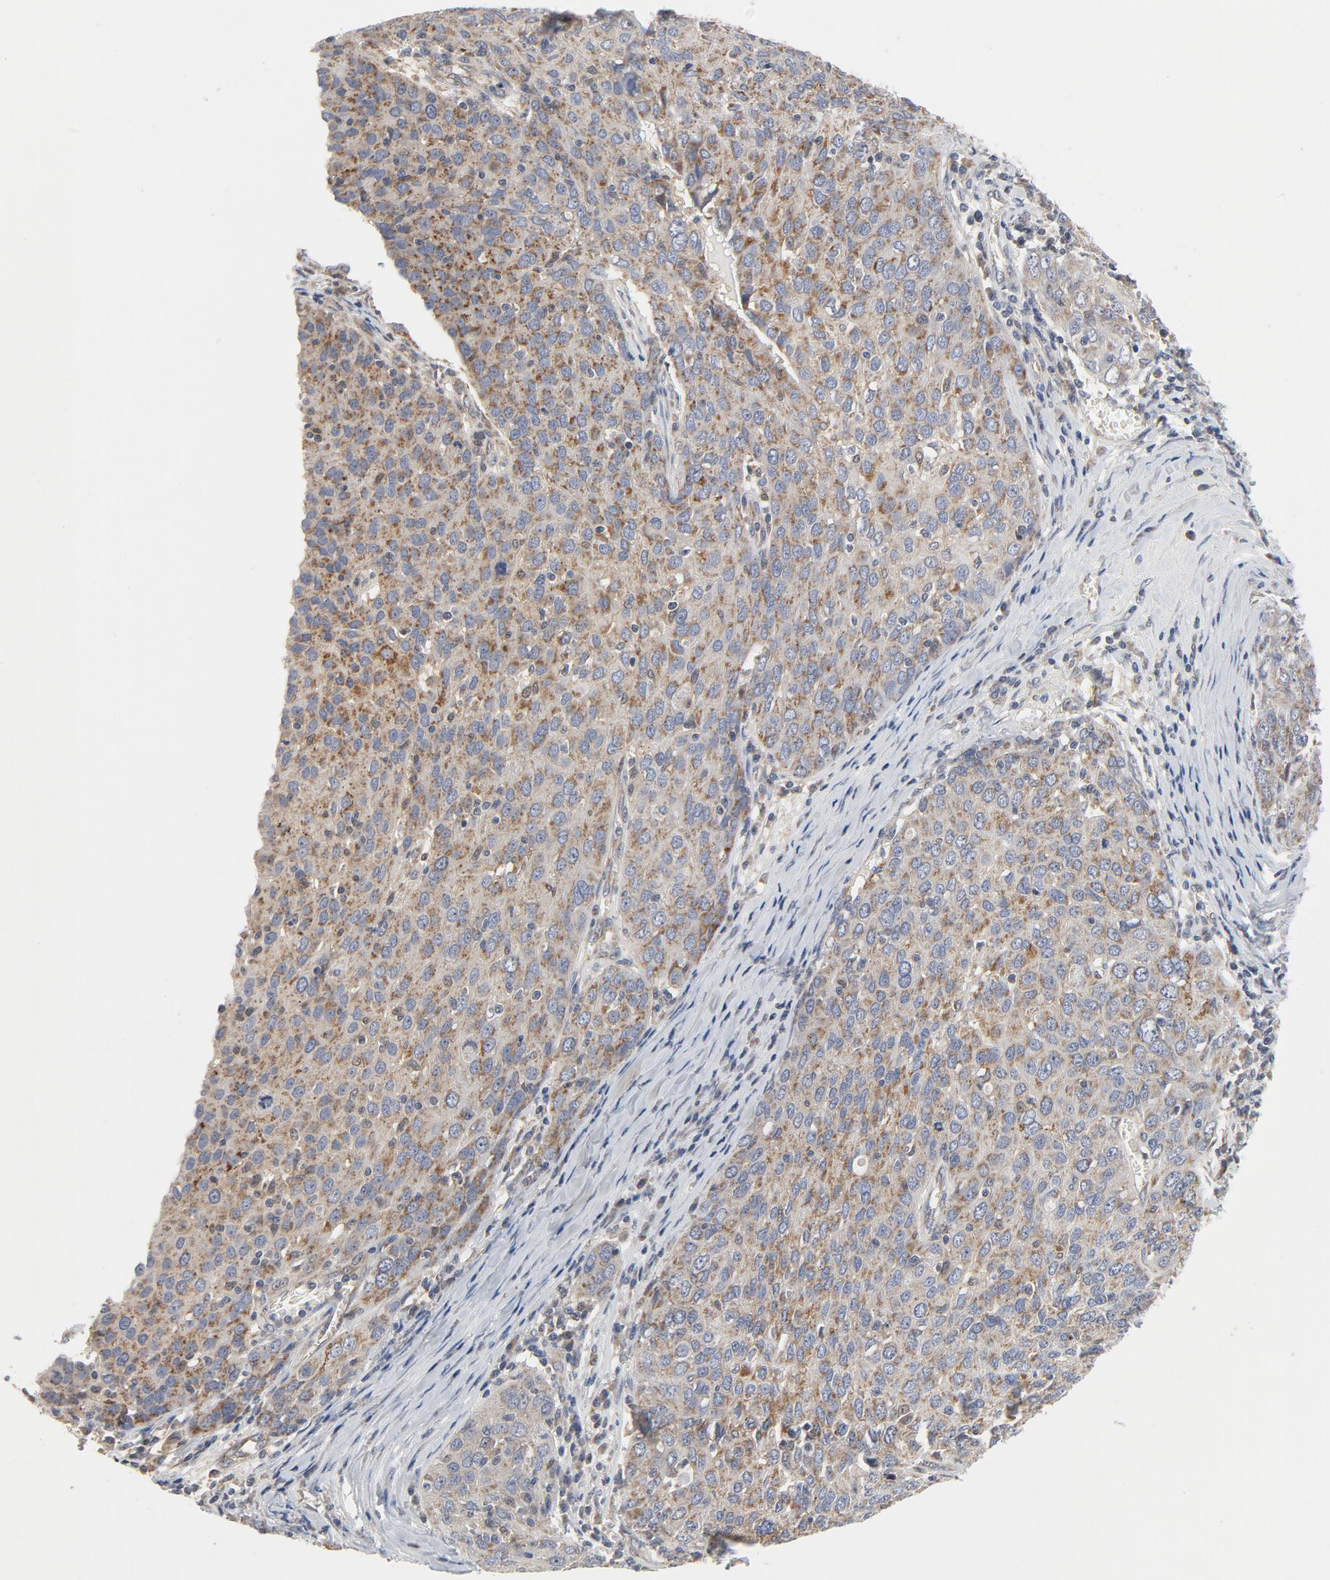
{"staining": {"intensity": "moderate", "quantity": ">75%", "location": "cytoplasmic/membranous"}, "tissue": "ovarian cancer", "cell_type": "Tumor cells", "image_type": "cancer", "snomed": [{"axis": "morphology", "description": "Carcinoma, endometroid"}, {"axis": "topography", "description": "Ovary"}], "caption": "IHC photomicrograph of neoplastic tissue: ovarian cancer stained using IHC demonstrates medium levels of moderate protein expression localized specifically in the cytoplasmic/membranous of tumor cells, appearing as a cytoplasmic/membranous brown color.", "gene": "C14orf119", "patient": {"sex": "female", "age": 50}}